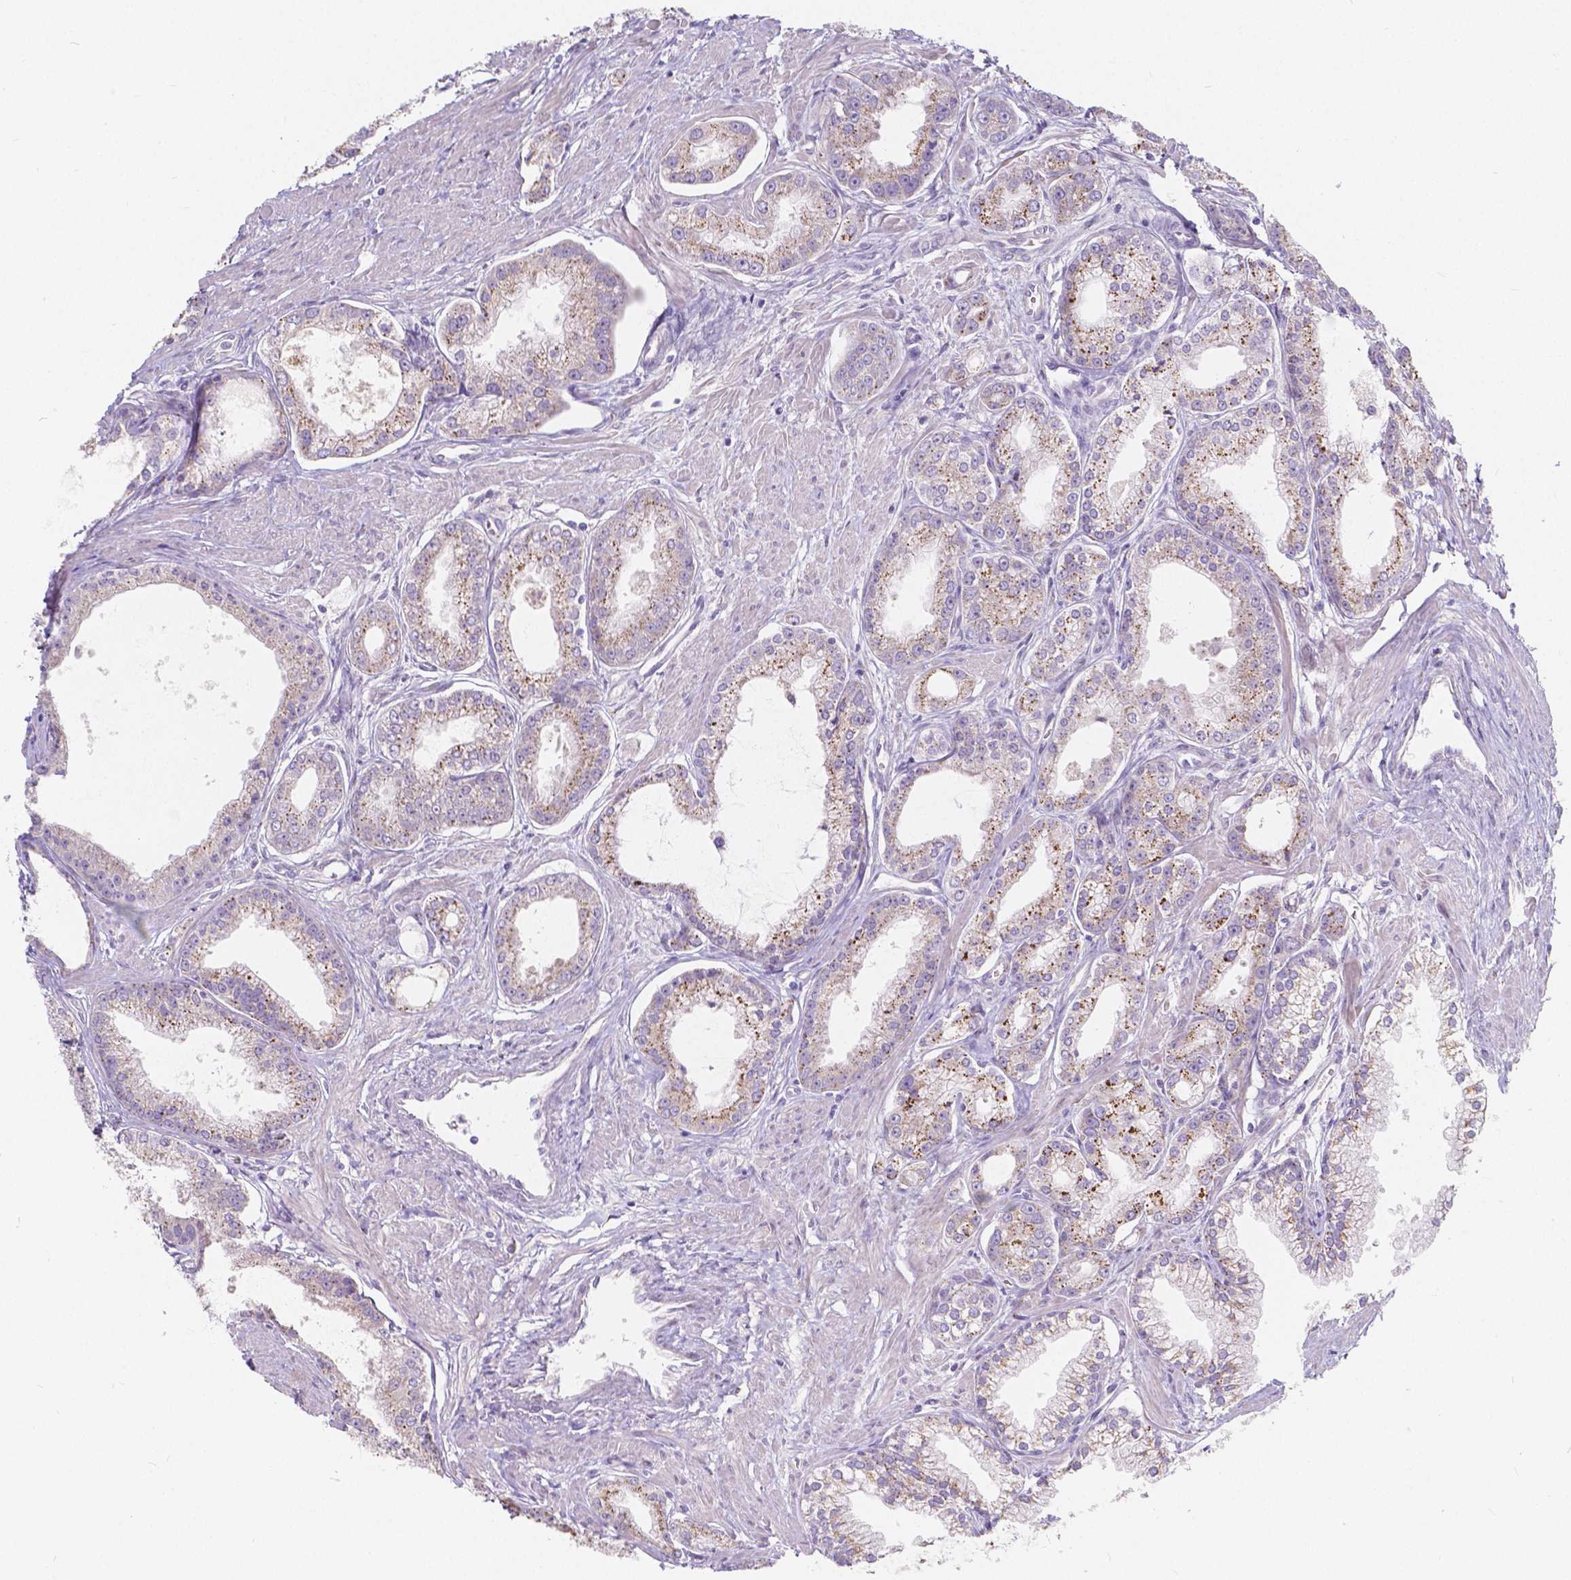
{"staining": {"intensity": "moderate", "quantity": ">75%", "location": "cytoplasmic/membranous"}, "tissue": "prostate cancer", "cell_type": "Tumor cells", "image_type": "cancer", "snomed": [{"axis": "morphology", "description": "Adenocarcinoma, NOS"}, {"axis": "topography", "description": "Prostate"}], "caption": "IHC image of human prostate adenocarcinoma stained for a protein (brown), which shows medium levels of moderate cytoplasmic/membranous expression in about >75% of tumor cells.", "gene": "RNF186", "patient": {"sex": "male", "age": 71}}